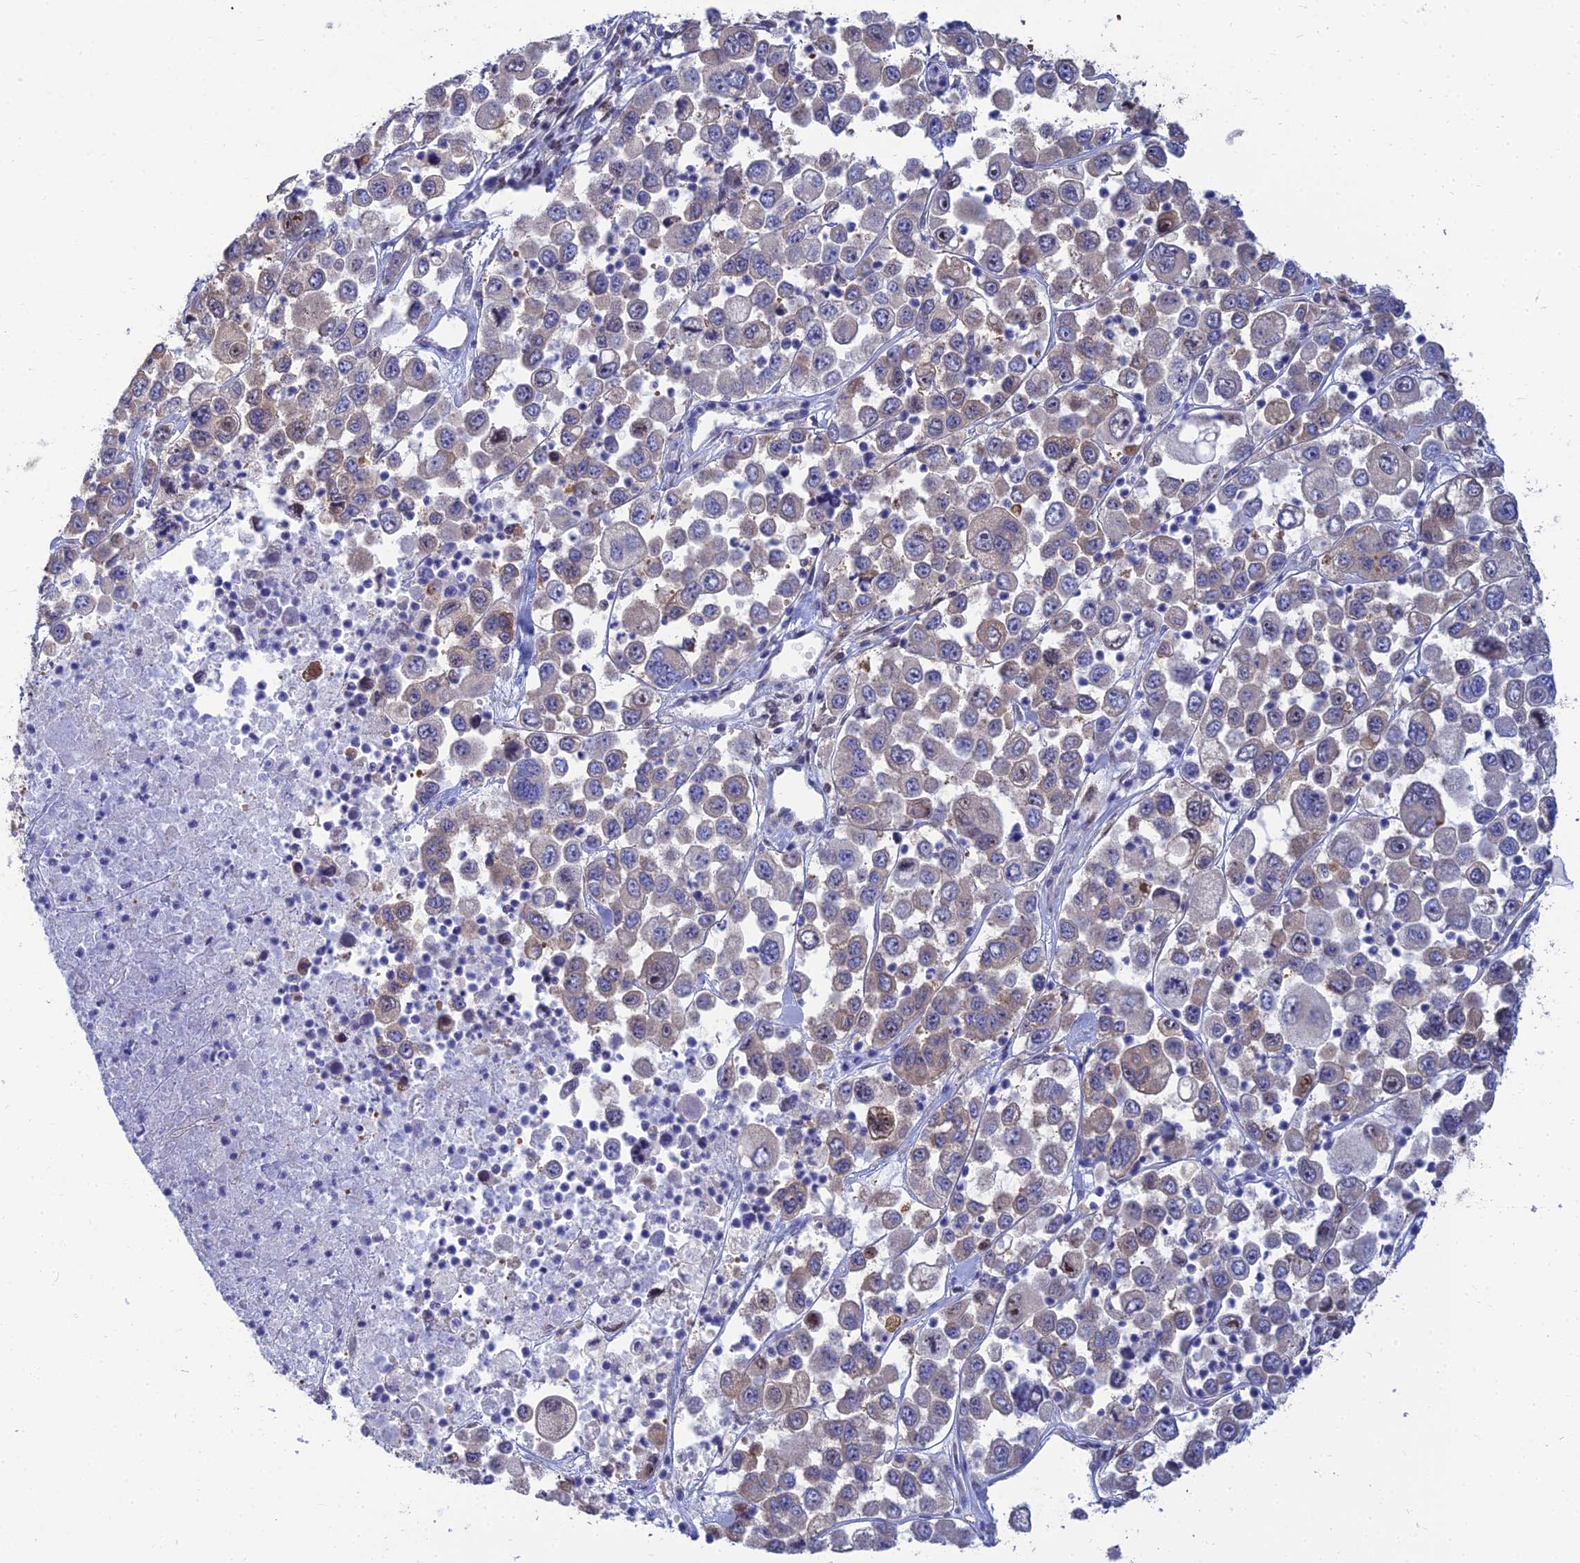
{"staining": {"intensity": "weak", "quantity": "<25%", "location": "cytoplasmic/membranous,nuclear"}, "tissue": "melanoma", "cell_type": "Tumor cells", "image_type": "cancer", "snomed": [{"axis": "morphology", "description": "Malignant melanoma, Metastatic site"}, {"axis": "topography", "description": "Lymph node"}], "caption": "Immunohistochemistry of melanoma displays no staining in tumor cells.", "gene": "DNPEP", "patient": {"sex": "female", "age": 54}}